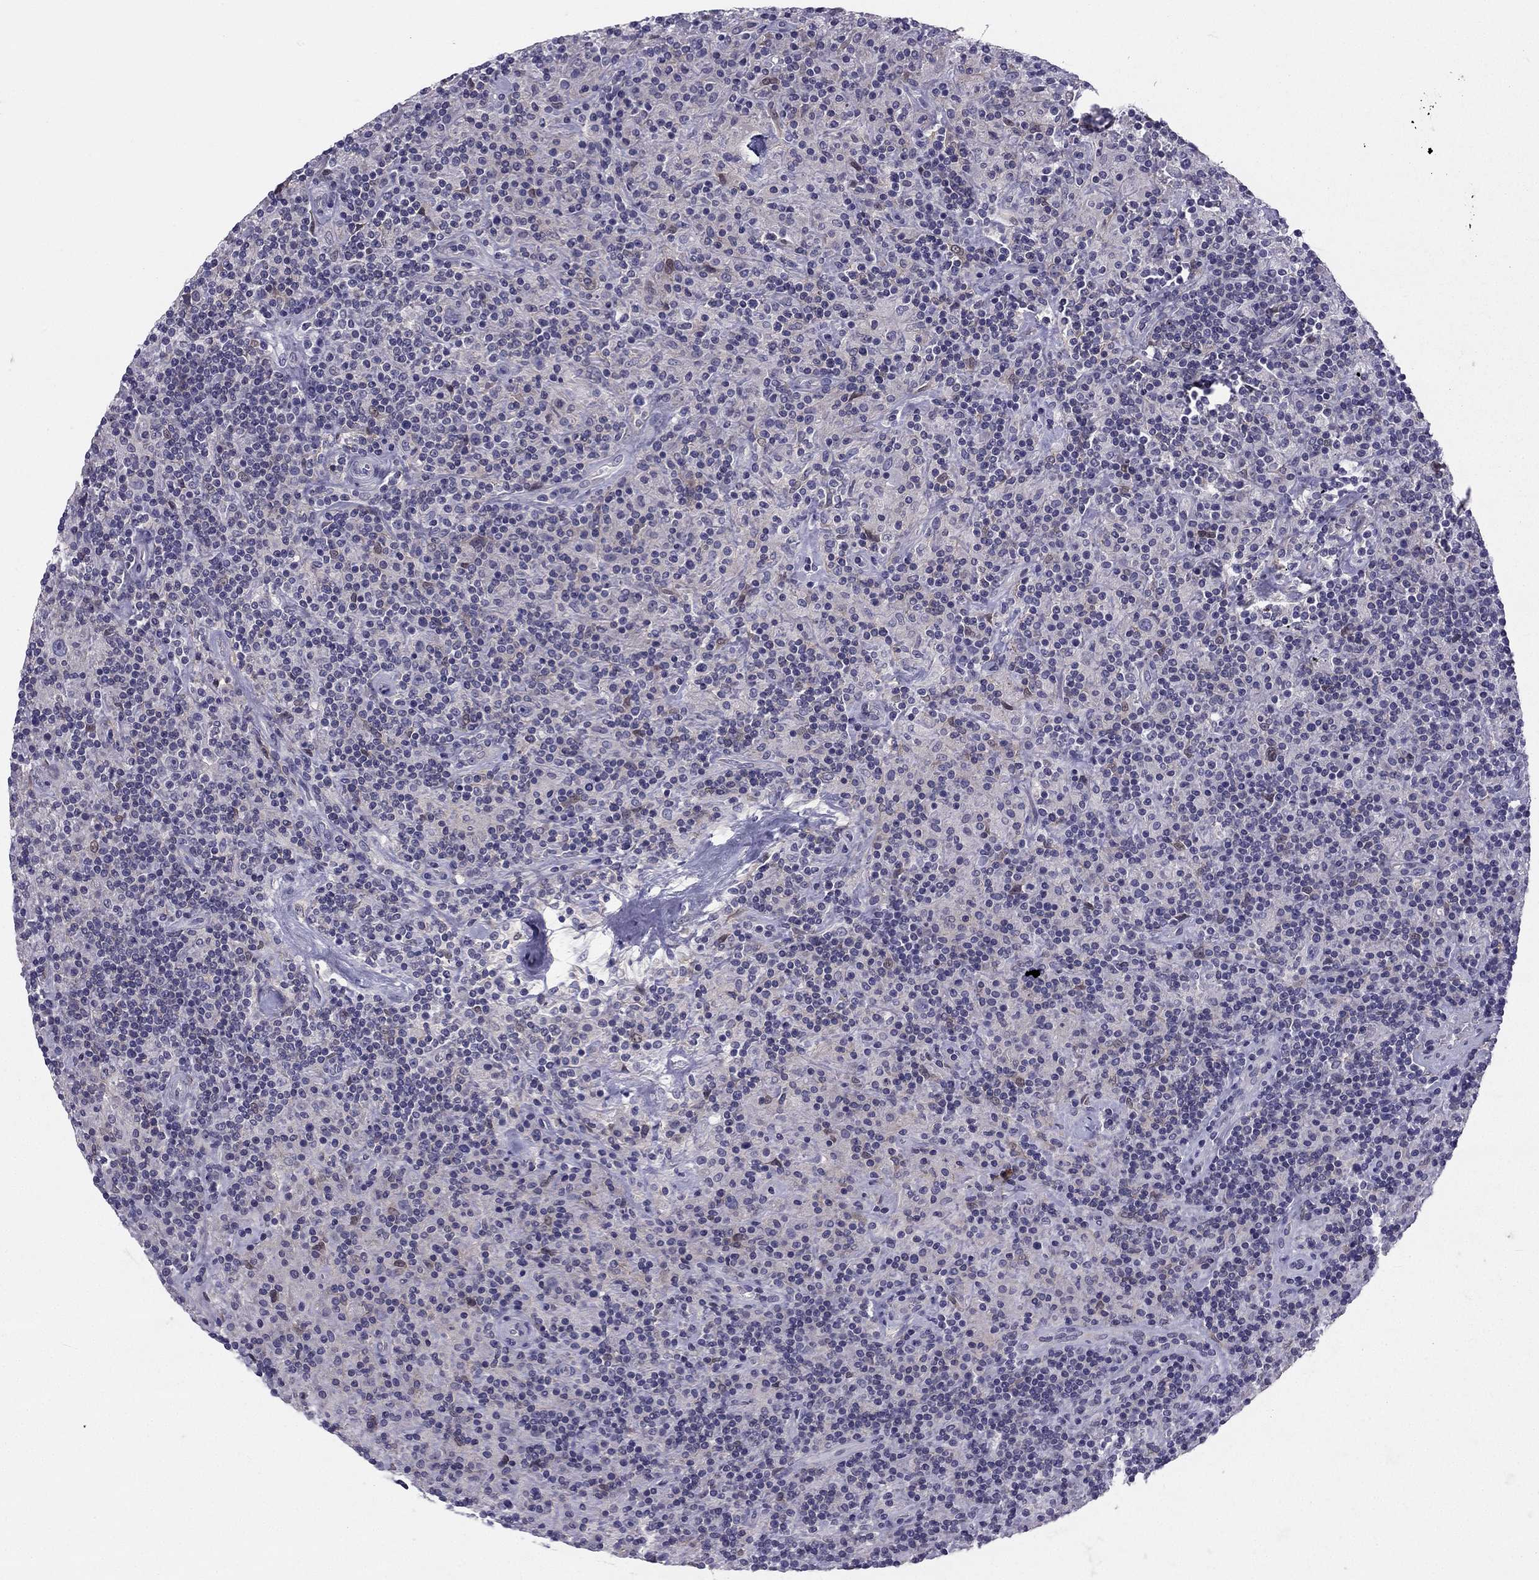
{"staining": {"intensity": "negative", "quantity": "none", "location": "none"}, "tissue": "lymphoma", "cell_type": "Tumor cells", "image_type": "cancer", "snomed": [{"axis": "morphology", "description": "Hodgkin's disease, NOS"}, {"axis": "topography", "description": "Lymph node"}], "caption": "Hodgkin's disease was stained to show a protein in brown. There is no significant staining in tumor cells.", "gene": "SYT5", "patient": {"sex": "male", "age": 70}}